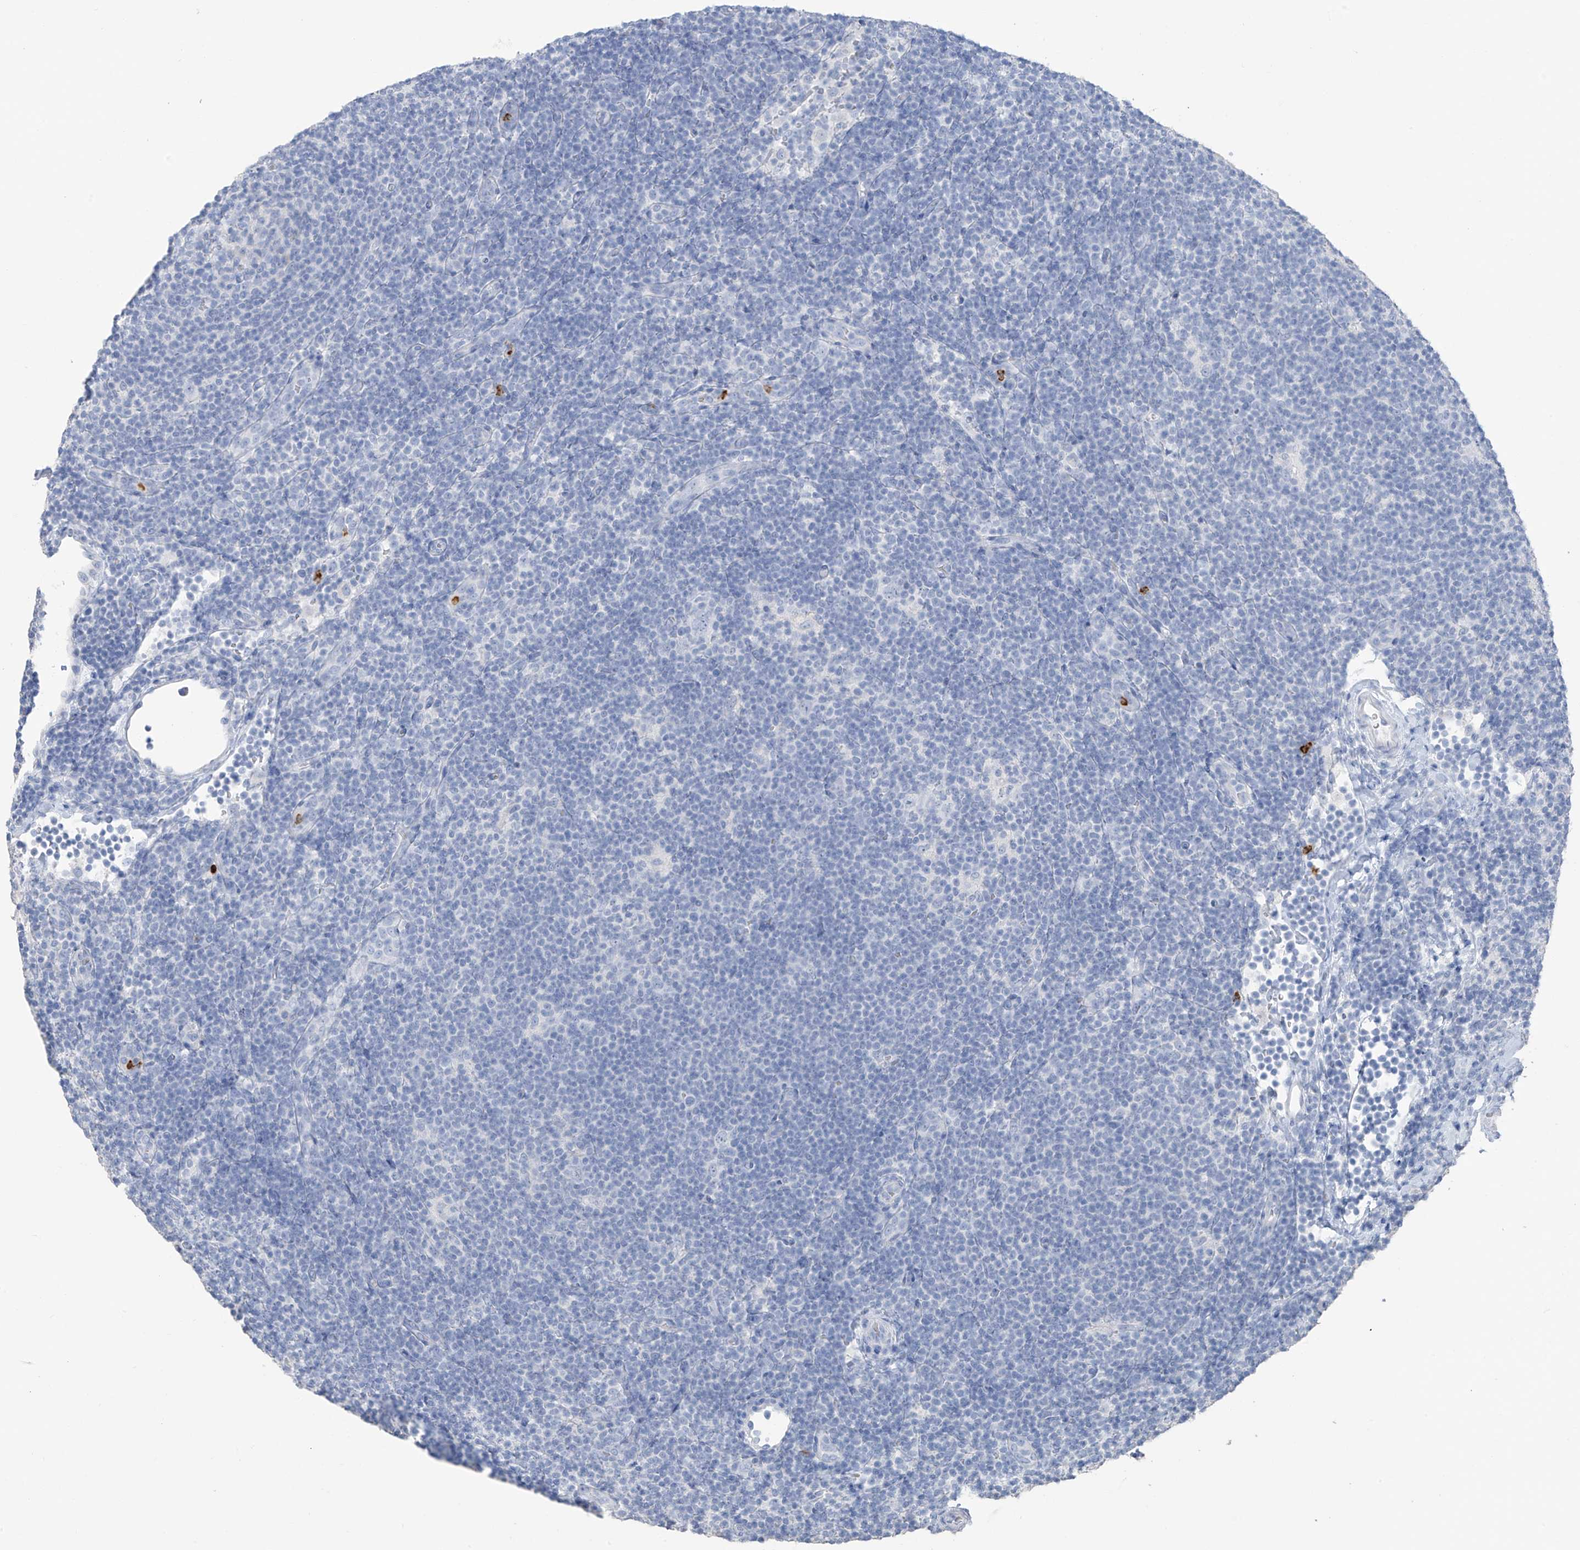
{"staining": {"intensity": "negative", "quantity": "none", "location": "none"}, "tissue": "lymphoma", "cell_type": "Tumor cells", "image_type": "cancer", "snomed": [{"axis": "morphology", "description": "Hodgkin's disease, NOS"}, {"axis": "topography", "description": "Lymph node"}], "caption": "Lymphoma was stained to show a protein in brown. There is no significant expression in tumor cells.", "gene": "PAFAH1B3", "patient": {"sex": "female", "age": 57}}